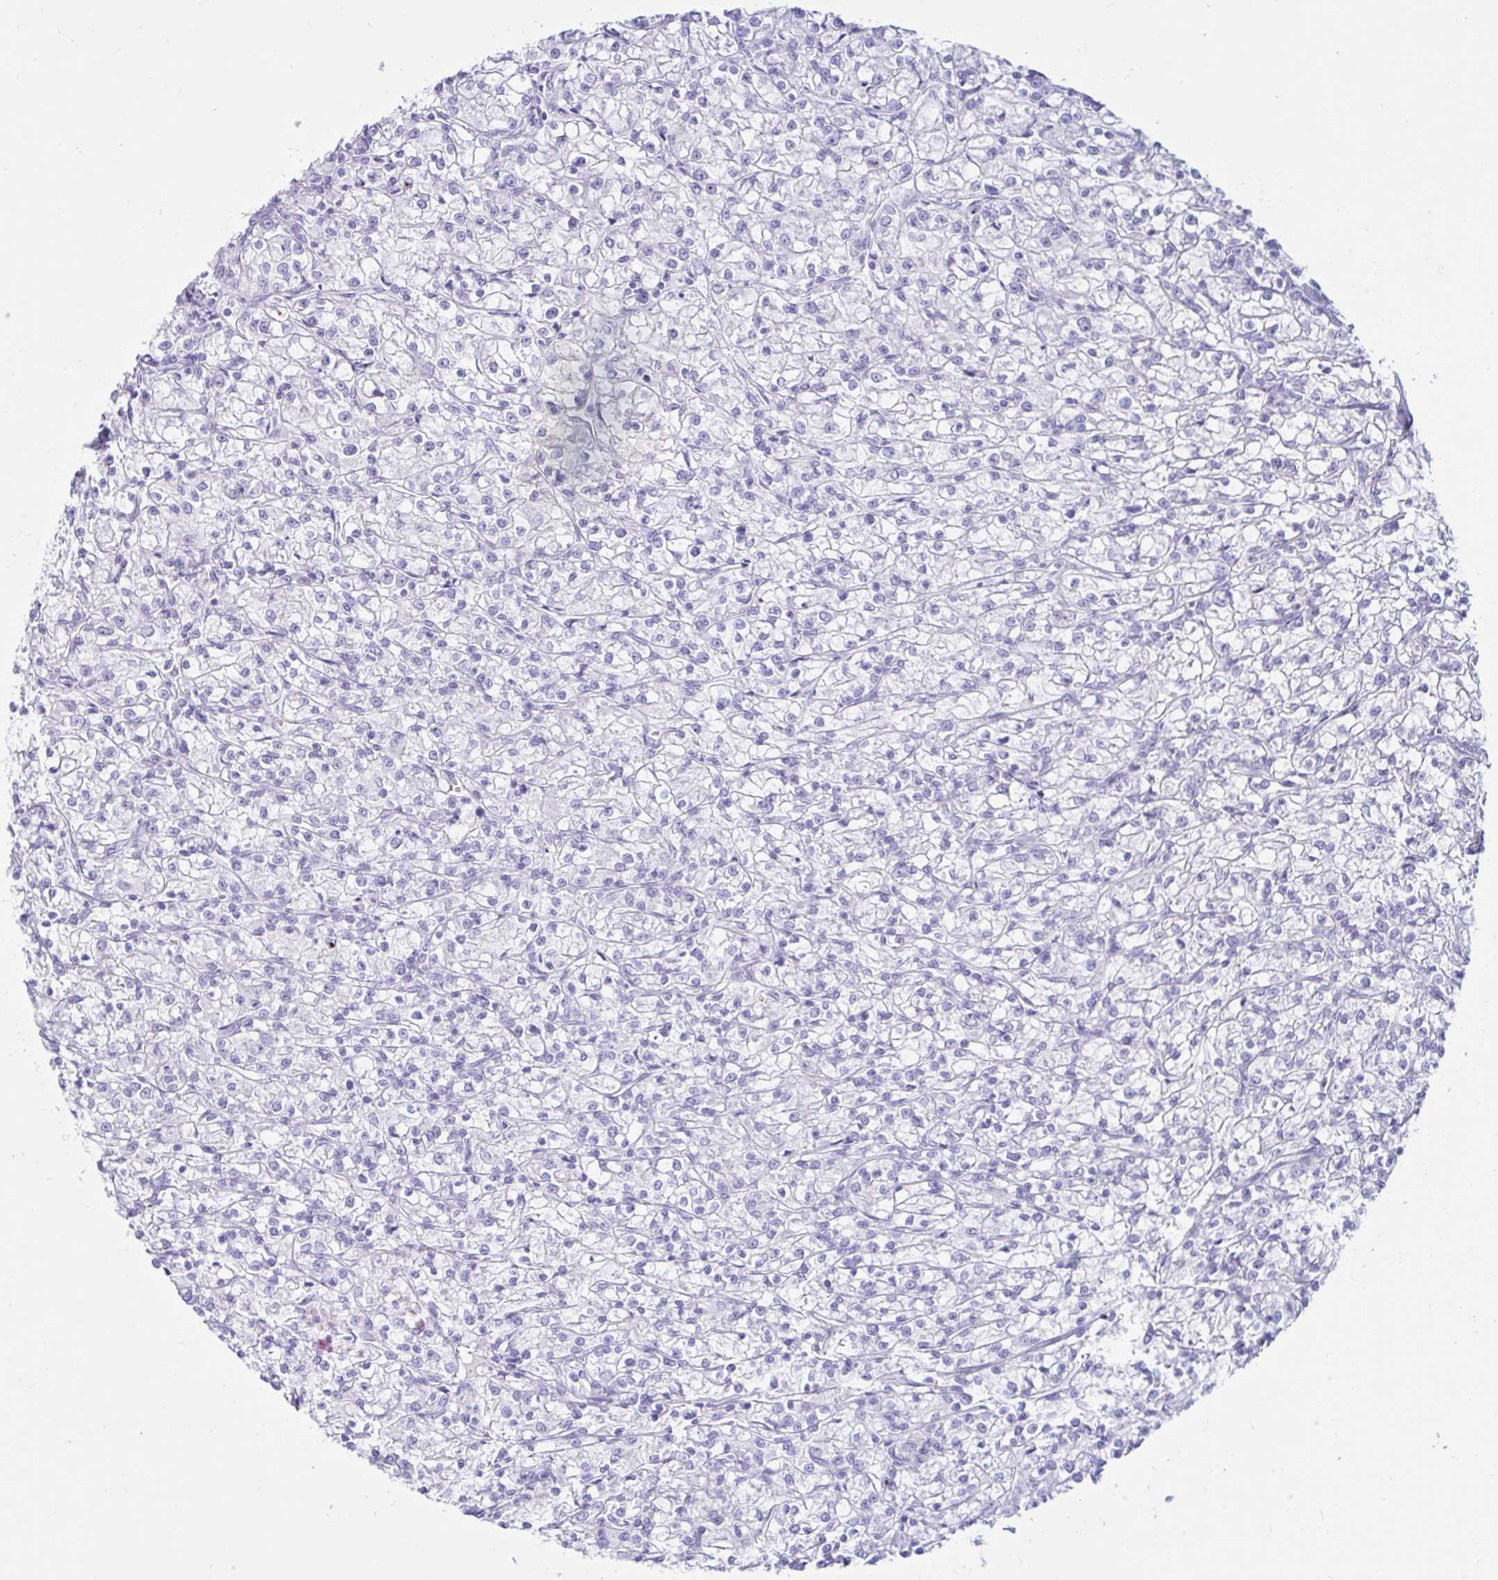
{"staining": {"intensity": "negative", "quantity": "none", "location": "none"}, "tissue": "renal cancer", "cell_type": "Tumor cells", "image_type": "cancer", "snomed": [{"axis": "morphology", "description": "Adenocarcinoma, NOS"}, {"axis": "topography", "description": "Kidney"}], "caption": "Tumor cells are negative for brown protein staining in renal cancer.", "gene": "BEST1", "patient": {"sex": "female", "age": 59}}